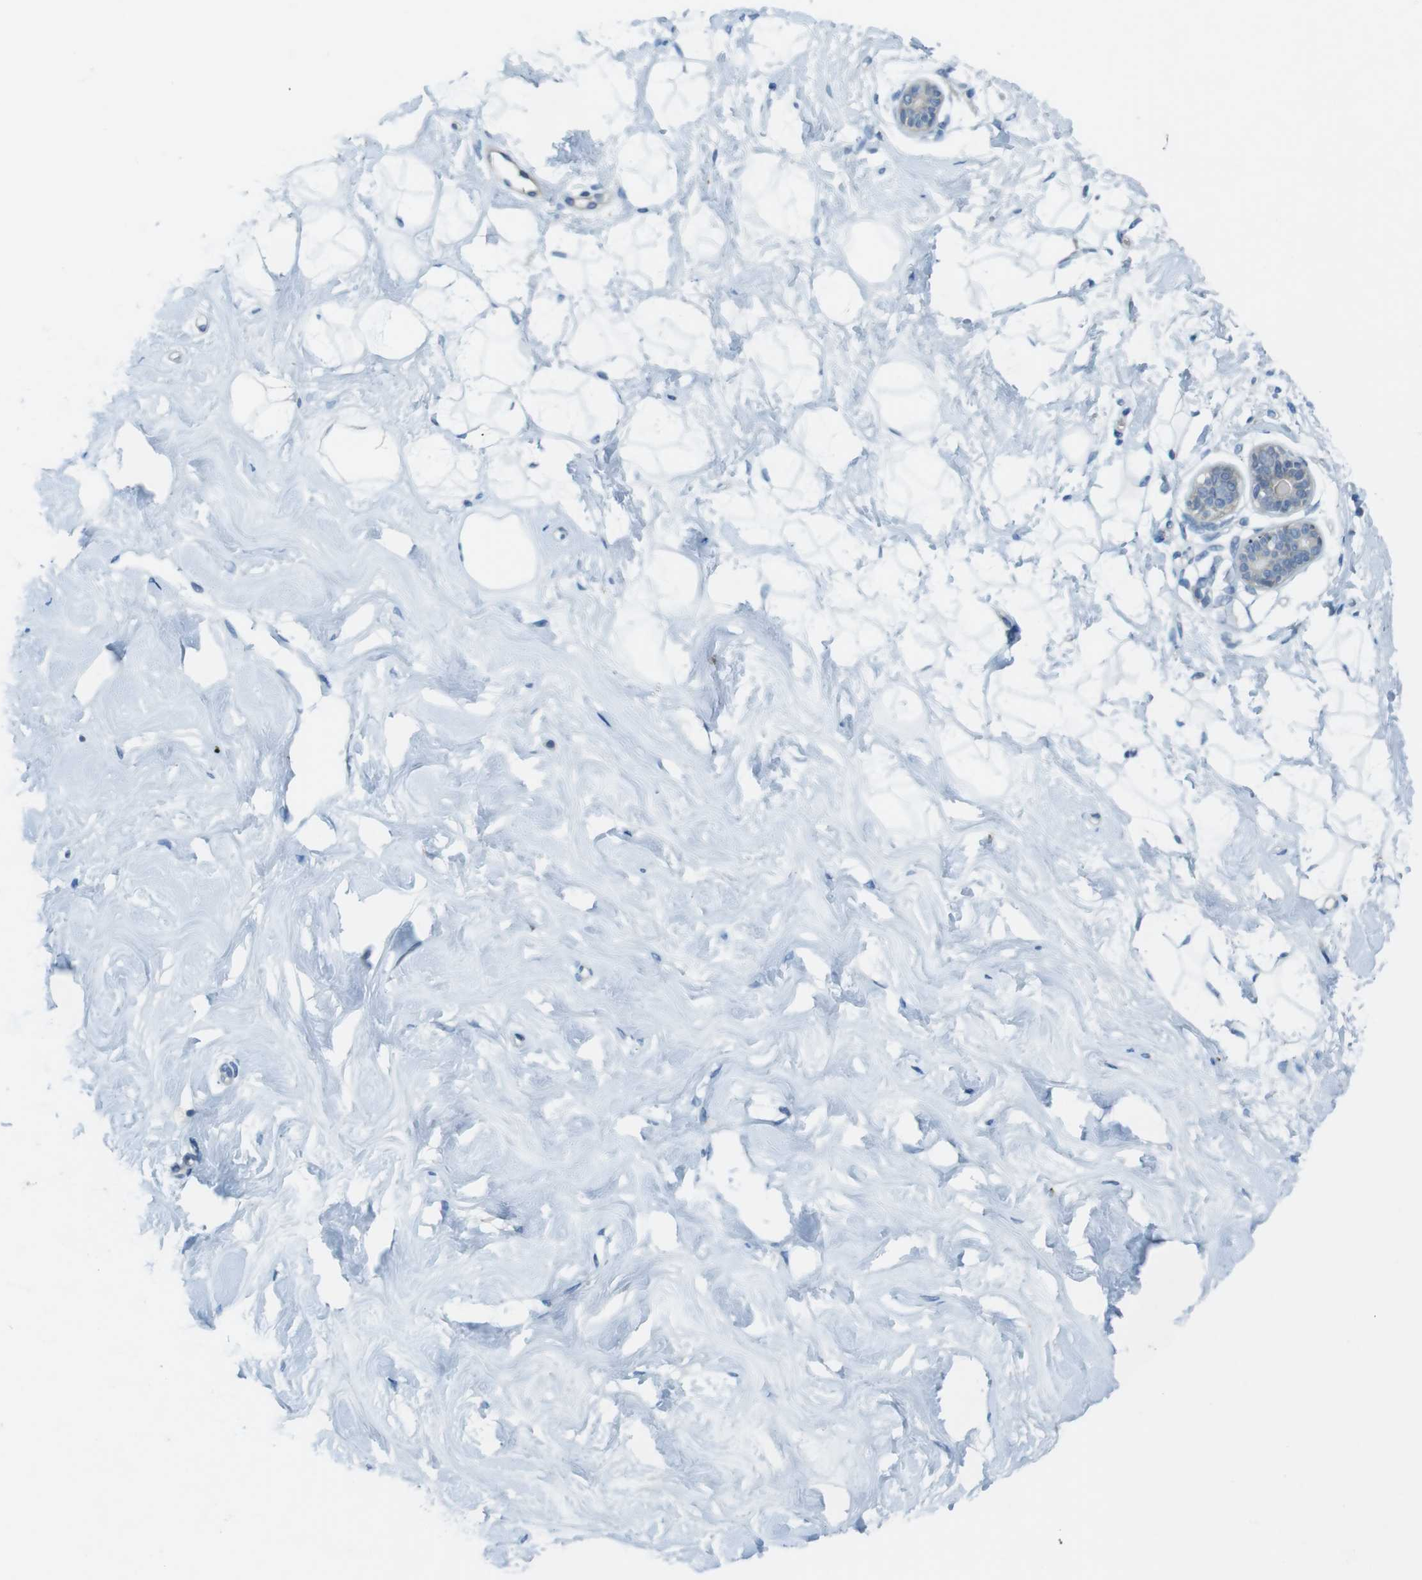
{"staining": {"intensity": "negative", "quantity": "none", "location": "none"}, "tissue": "breast", "cell_type": "Adipocytes", "image_type": "normal", "snomed": [{"axis": "morphology", "description": "Normal tissue, NOS"}, {"axis": "topography", "description": "Breast"}], "caption": "Benign breast was stained to show a protein in brown. There is no significant staining in adipocytes.", "gene": "TYW1", "patient": {"sex": "female", "age": 23}}